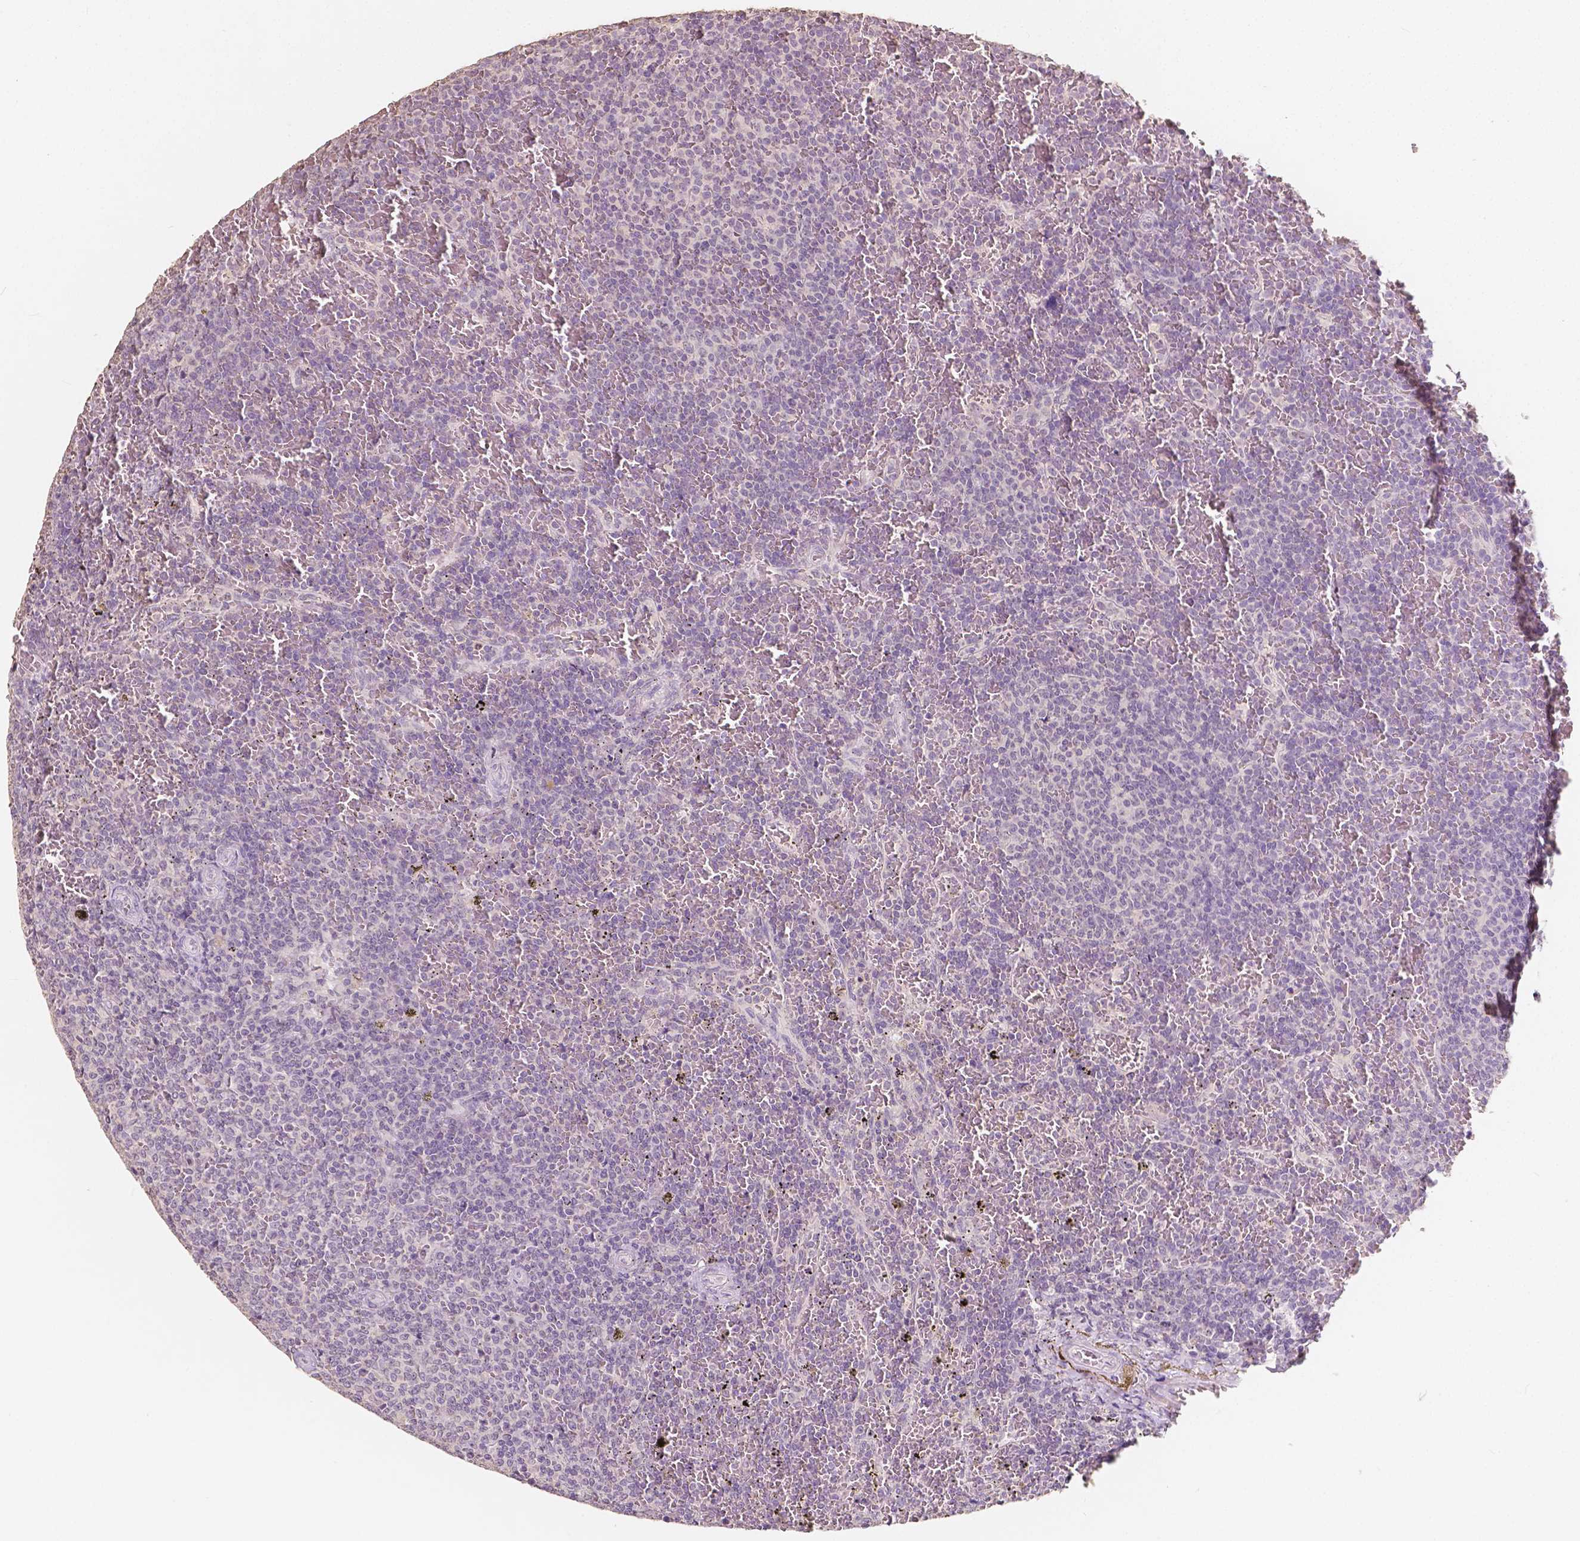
{"staining": {"intensity": "negative", "quantity": "none", "location": "none"}, "tissue": "lymphoma", "cell_type": "Tumor cells", "image_type": "cancer", "snomed": [{"axis": "morphology", "description": "Malignant lymphoma, non-Hodgkin's type, Low grade"}, {"axis": "topography", "description": "Spleen"}], "caption": "This is an immunohistochemistry (IHC) photomicrograph of human lymphoma. There is no expression in tumor cells.", "gene": "SOX15", "patient": {"sex": "female", "age": 77}}